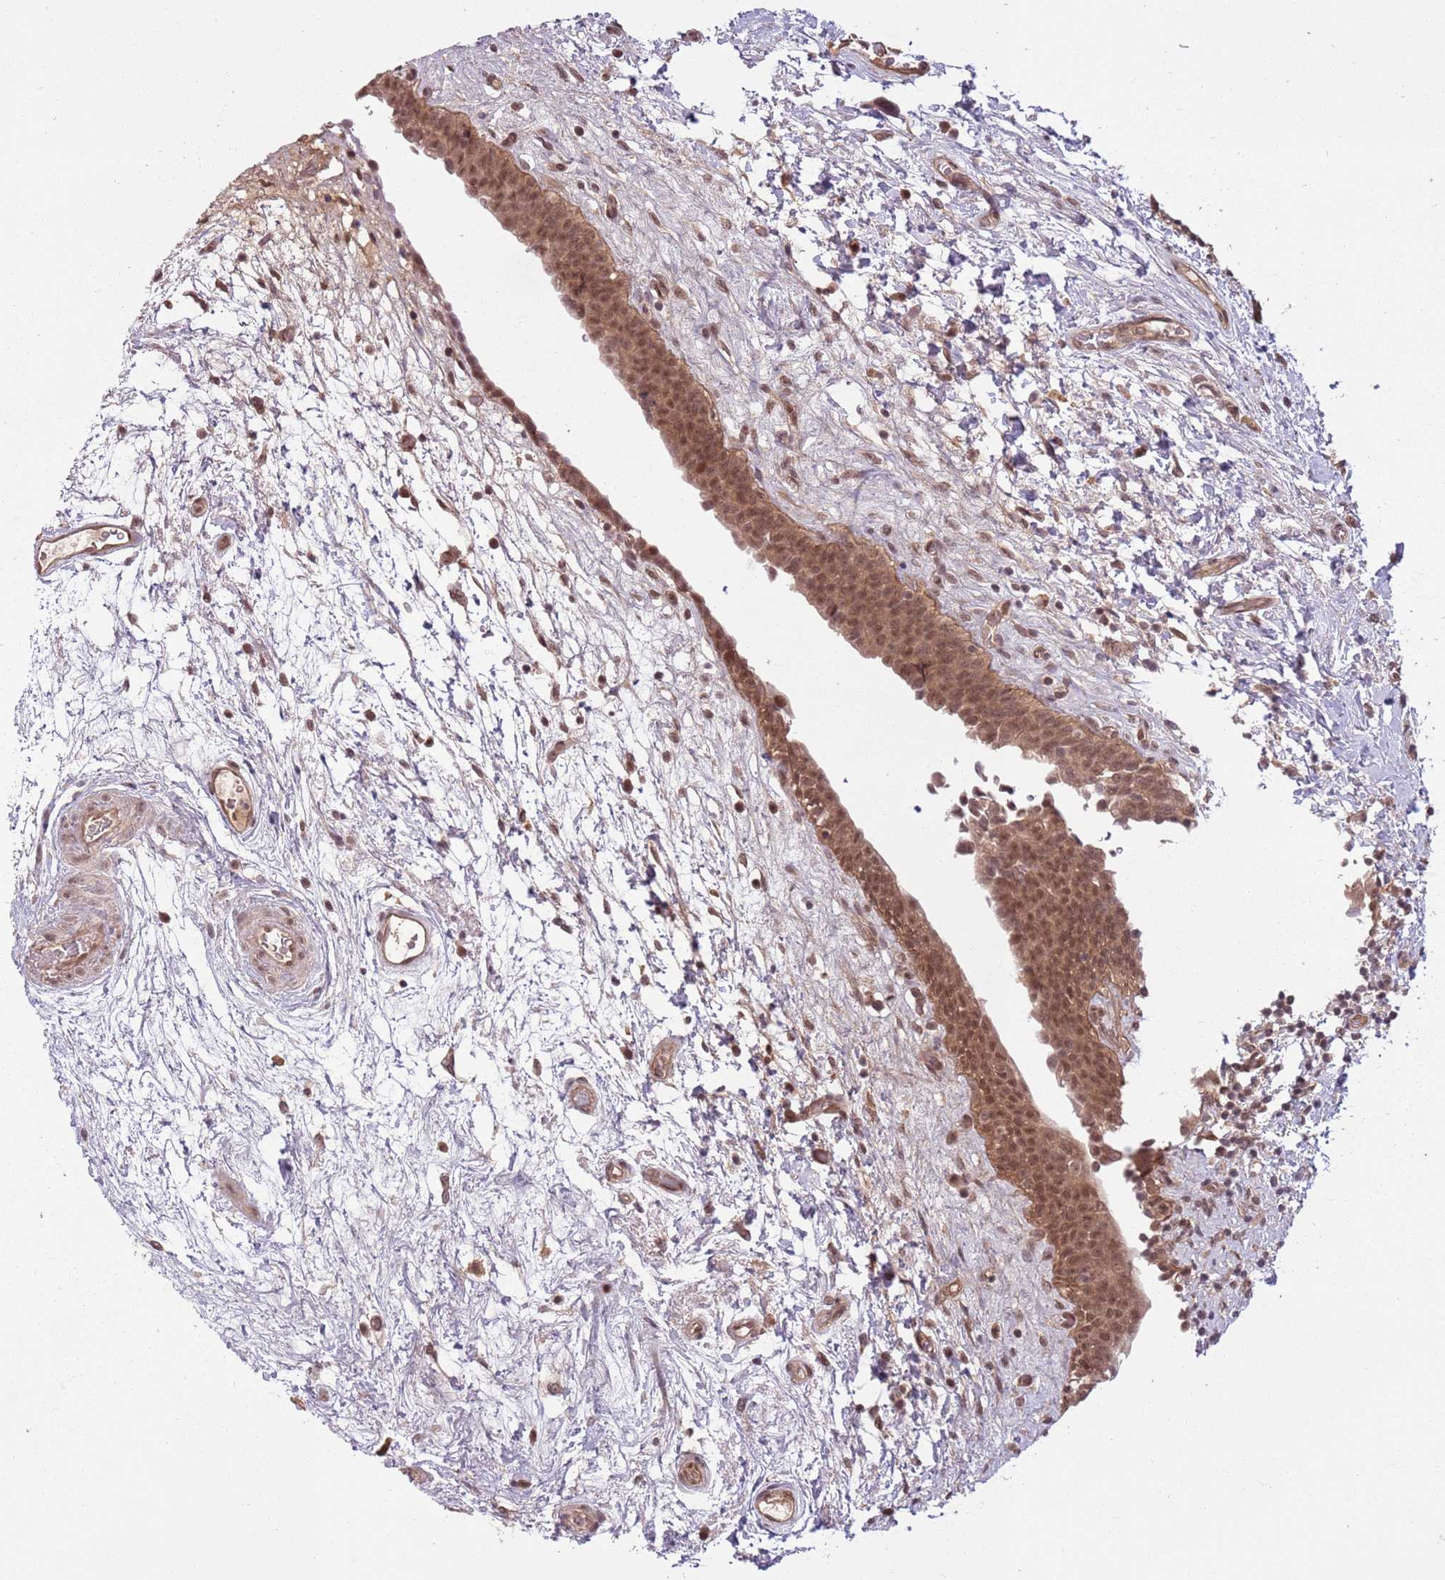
{"staining": {"intensity": "moderate", "quantity": ">75%", "location": "cytoplasmic/membranous,nuclear"}, "tissue": "urinary bladder", "cell_type": "Urothelial cells", "image_type": "normal", "snomed": [{"axis": "morphology", "description": "Normal tissue, NOS"}, {"axis": "topography", "description": "Urinary bladder"}], "caption": "The image reveals immunohistochemical staining of benign urinary bladder. There is moderate cytoplasmic/membranous,nuclear expression is appreciated in approximately >75% of urothelial cells.", "gene": "ADAMTS3", "patient": {"sex": "male", "age": 83}}